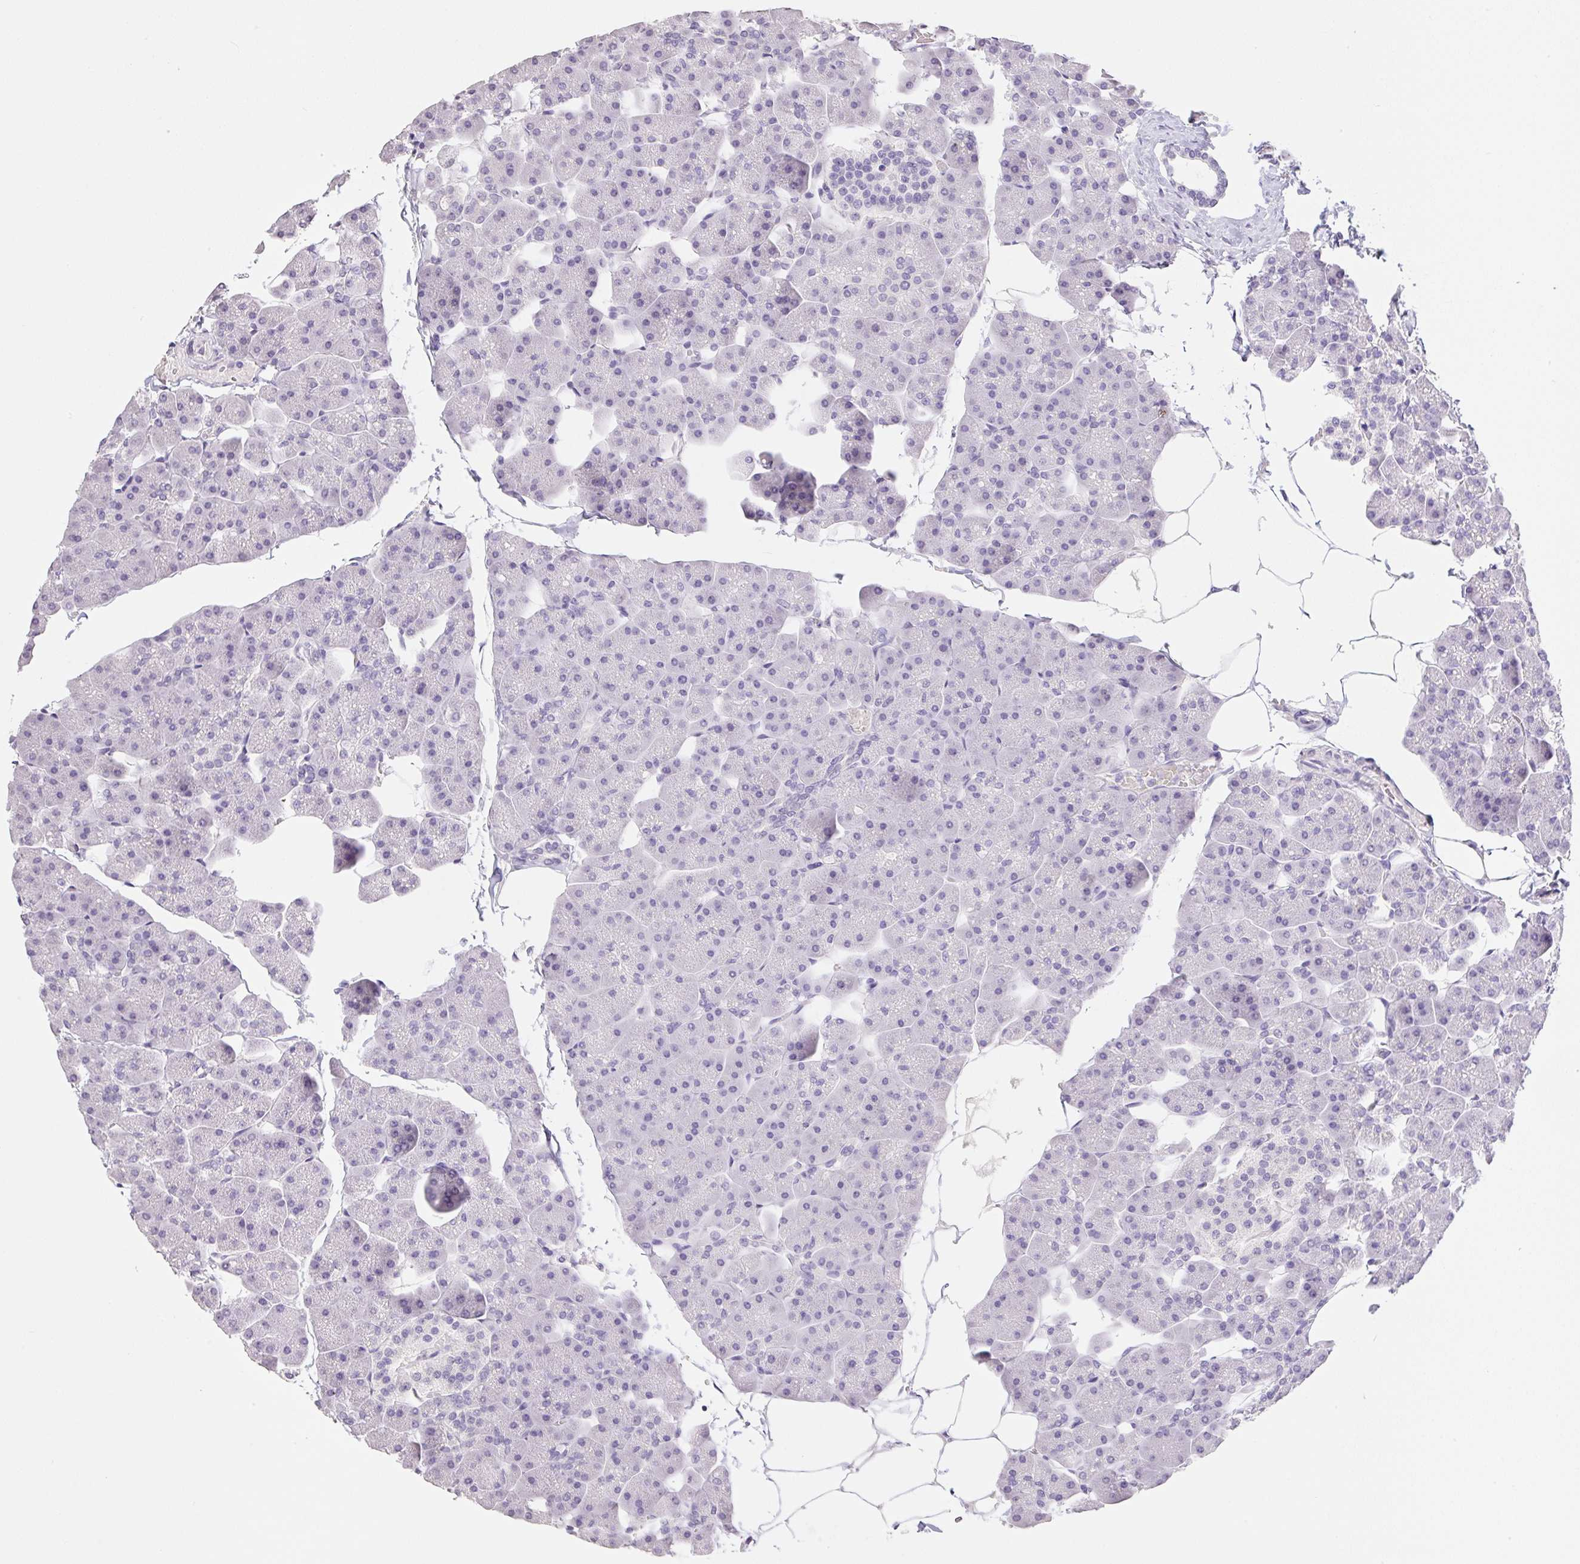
{"staining": {"intensity": "negative", "quantity": "none", "location": "none"}, "tissue": "pancreas", "cell_type": "Exocrine glandular cells", "image_type": "normal", "snomed": [{"axis": "morphology", "description": "Normal tissue, NOS"}, {"axis": "topography", "description": "Pancreas"}], "caption": "Immunohistochemistry image of benign human pancreas stained for a protein (brown), which demonstrates no positivity in exocrine glandular cells.", "gene": "HCRTR2", "patient": {"sex": "male", "age": 35}}